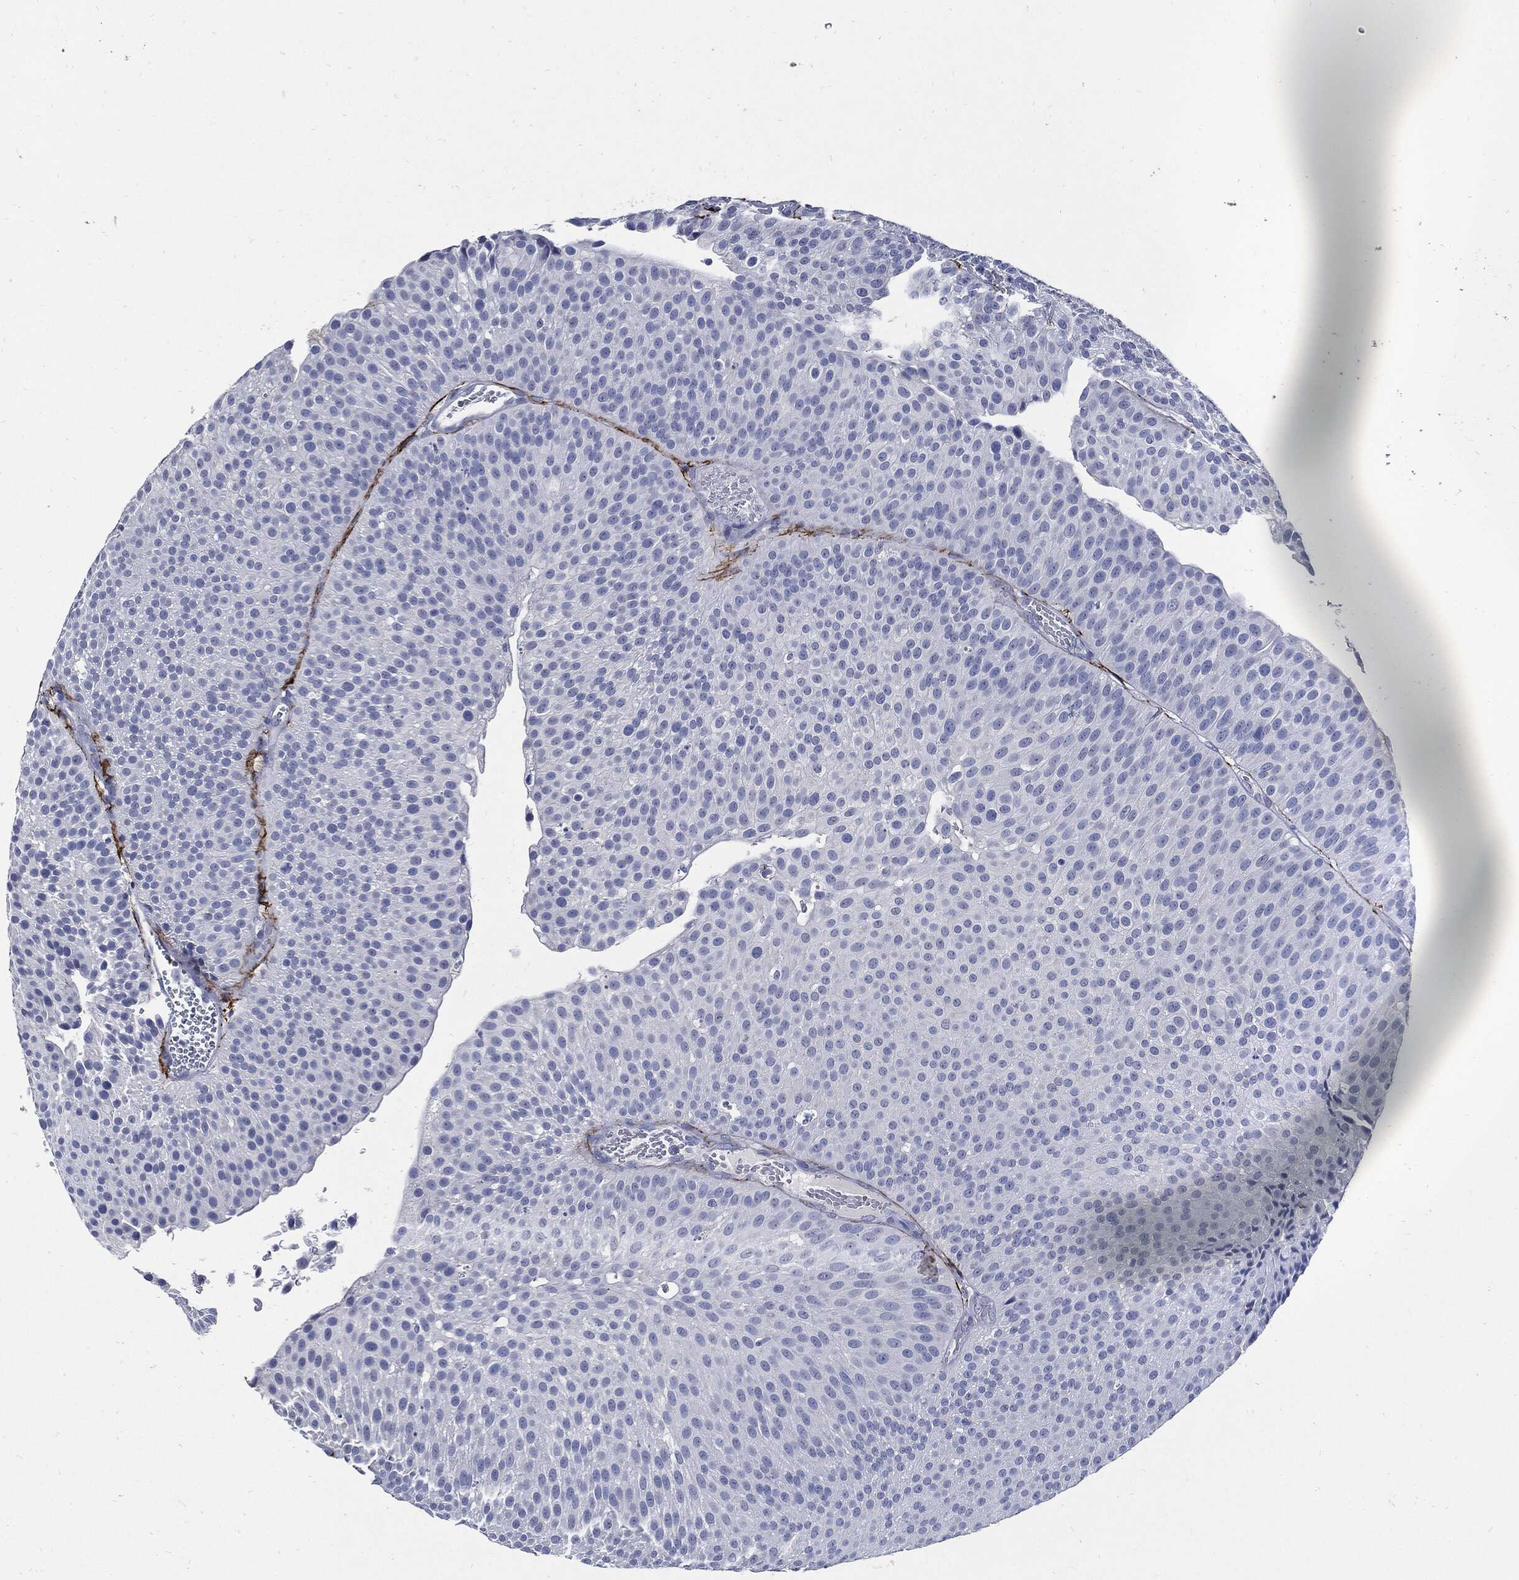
{"staining": {"intensity": "negative", "quantity": "none", "location": "none"}, "tissue": "urothelial cancer", "cell_type": "Tumor cells", "image_type": "cancer", "snomed": [{"axis": "morphology", "description": "Urothelial carcinoma, Low grade"}, {"axis": "topography", "description": "Urinary bladder"}], "caption": "DAB (3,3'-diaminobenzidine) immunohistochemical staining of low-grade urothelial carcinoma reveals no significant positivity in tumor cells.", "gene": "FBN1", "patient": {"sex": "male", "age": 65}}